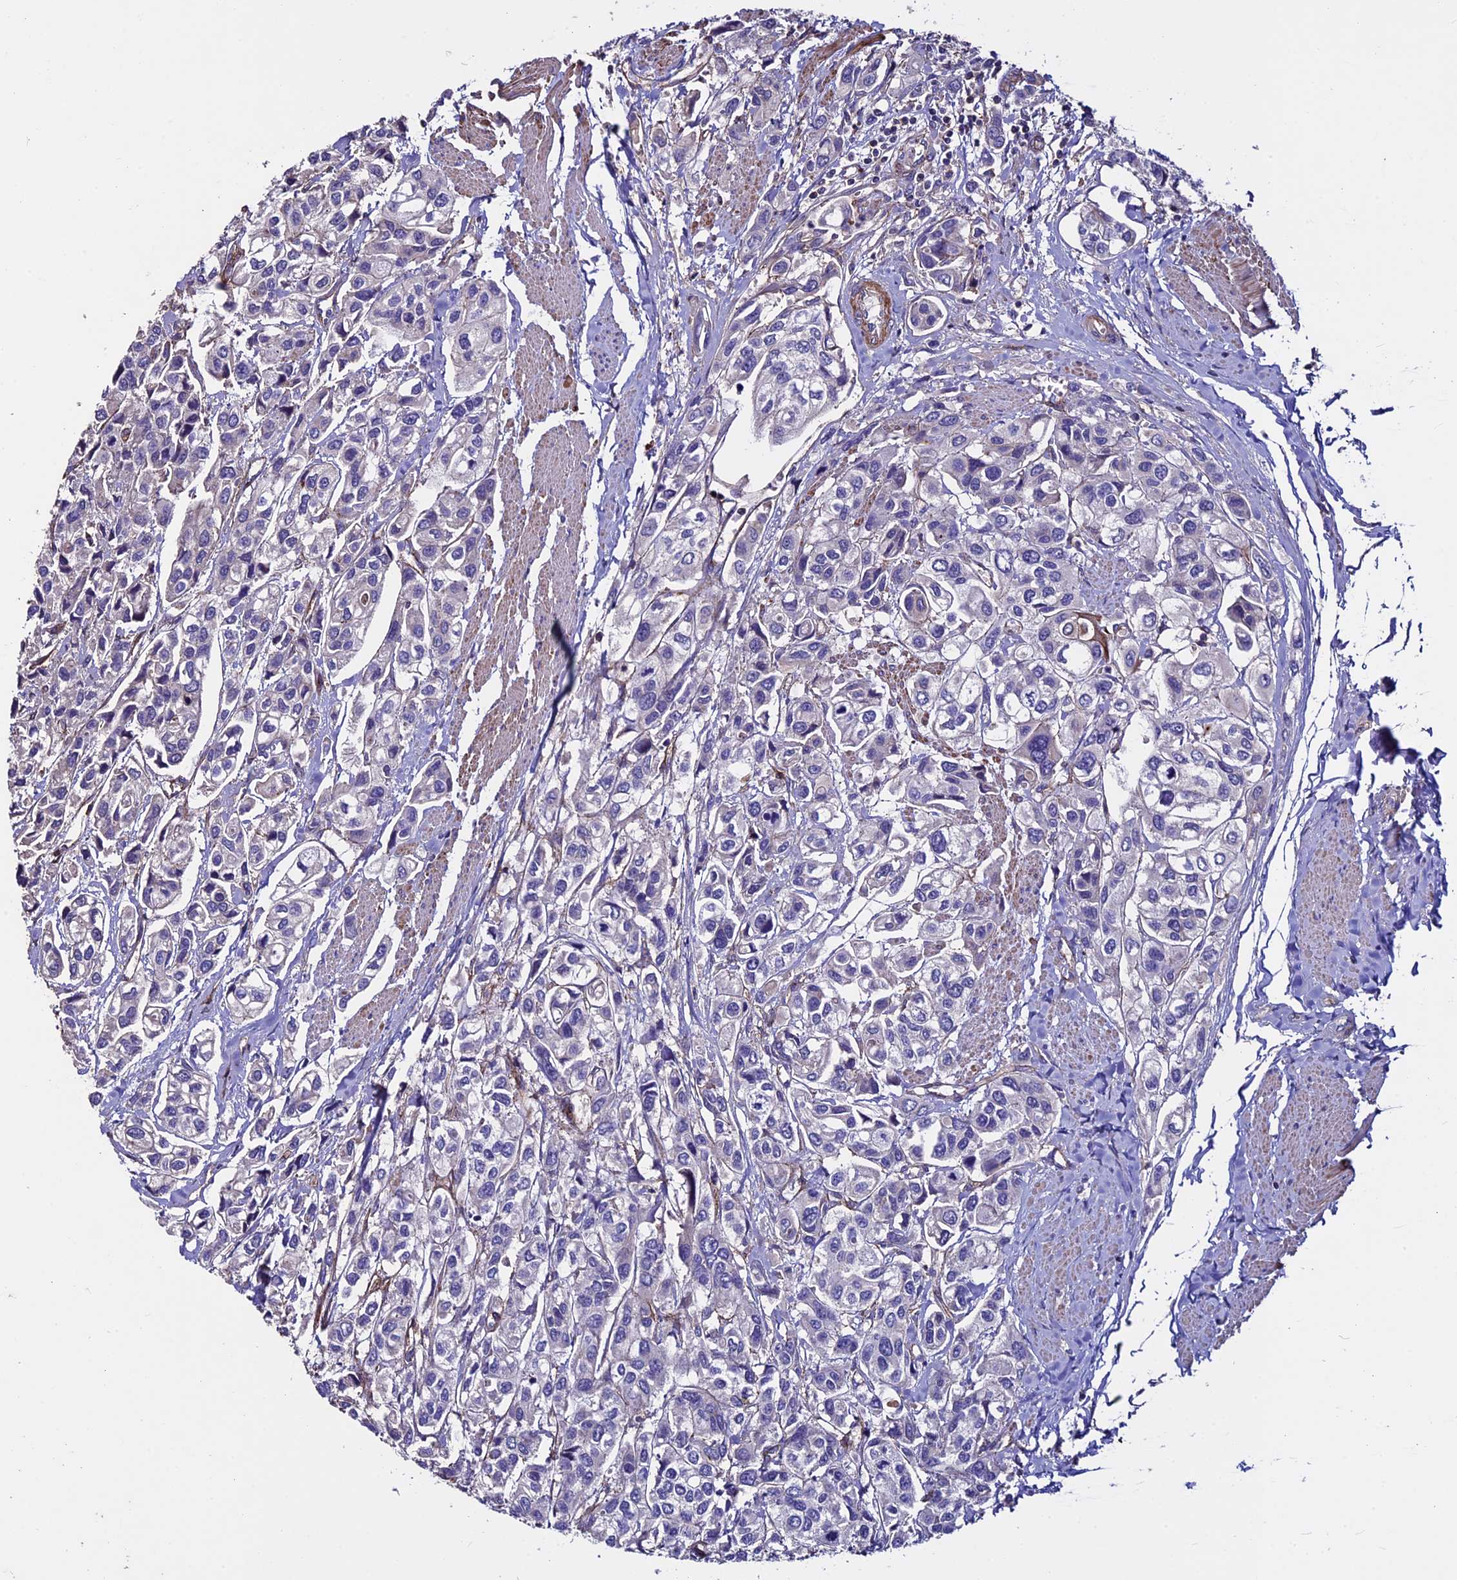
{"staining": {"intensity": "negative", "quantity": "none", "location": "none"}, "tissue": "urothelial cancer", "cell_type": "Tumor cells", "image_type": "cancer", "snomed": [{"axis": "morphology", "description": "Urothelial carcinoma, High grade"}, {"axis": "topography", "description": "Urinary bladder"}], "caption": "Photomicrograph shows no protein staining in tumor cells of urothelial cancer tissue.", "gene": "EVA1B", "patient": {"sex": "male", "age": 67}}